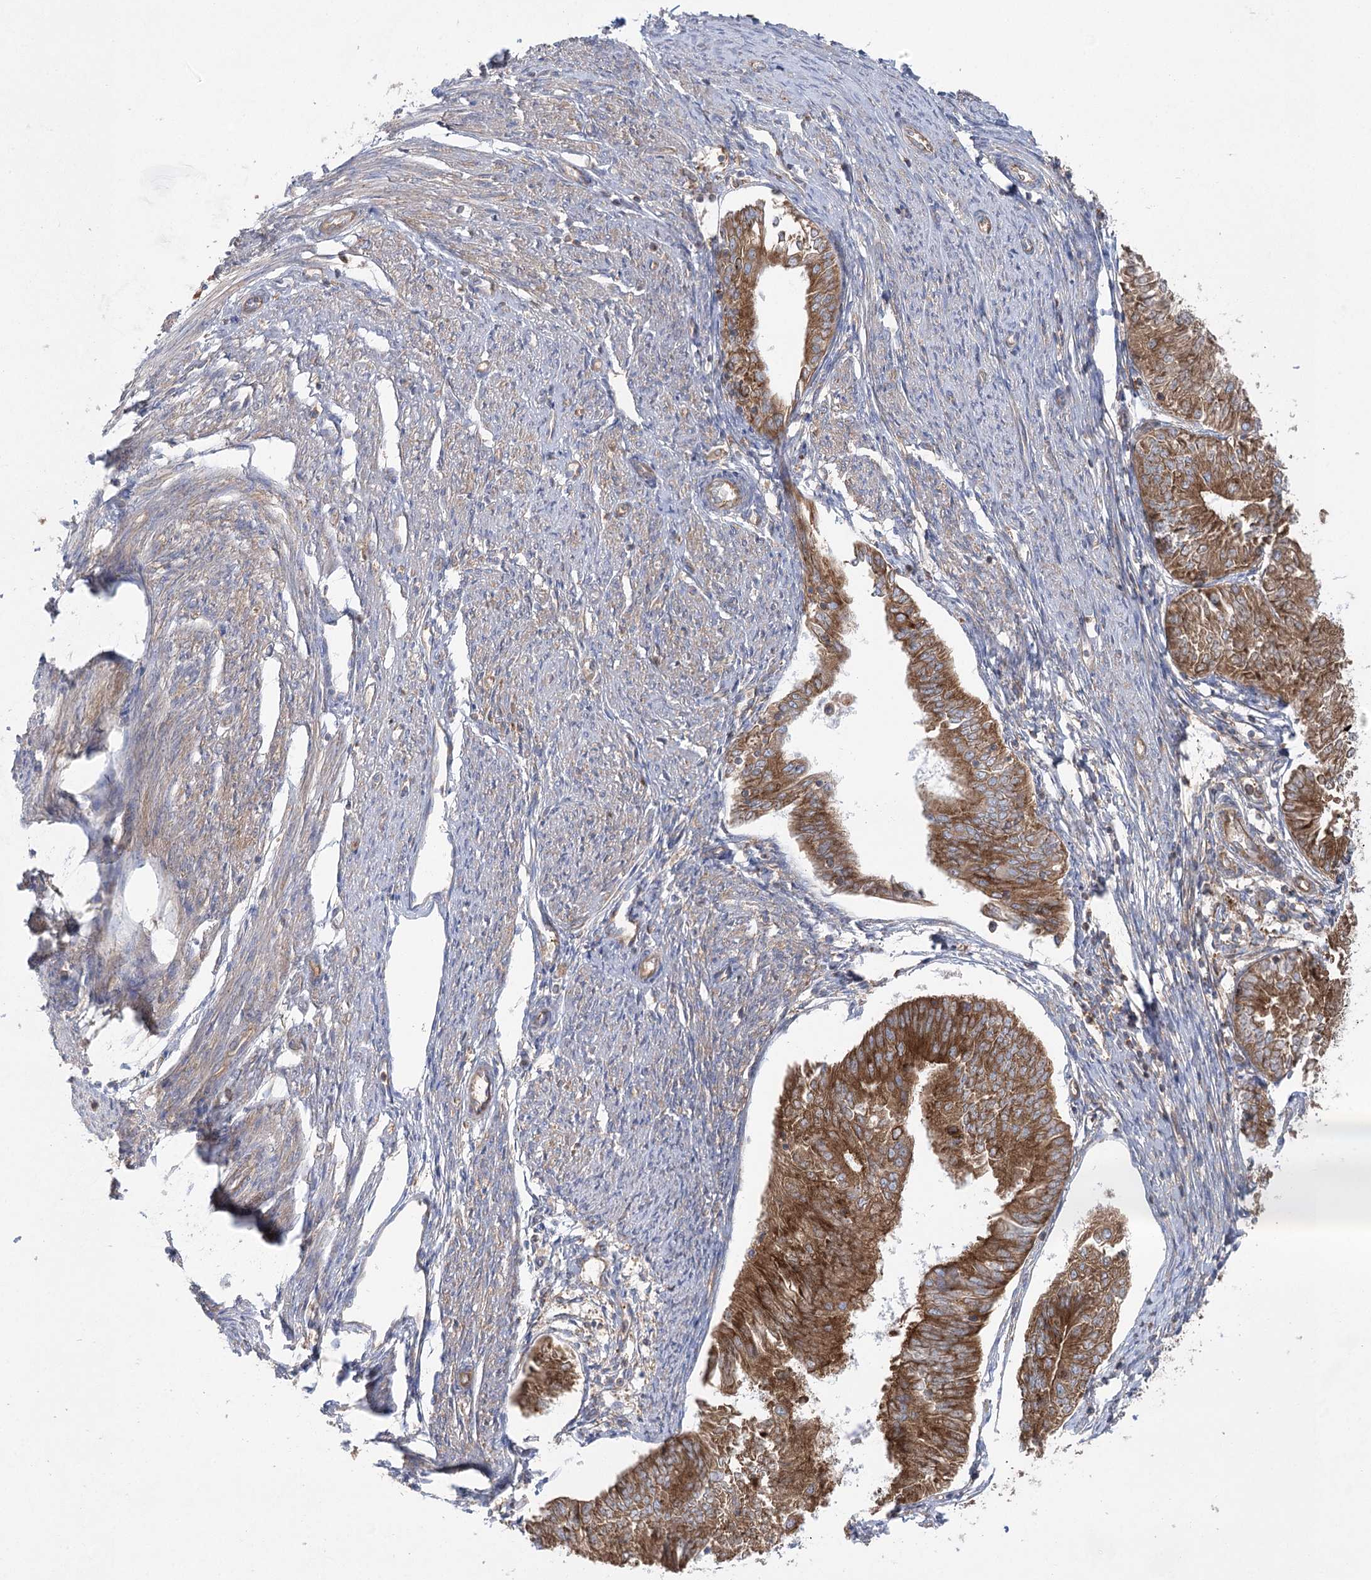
{"staining": {"intensity": "strong", "quantity": ">75%", "location": "cytoplasmic/membranous"}, "tissue": "endometrial cancer", "cell_type": "Tumor cells", "image_type": "cancer", "snomed": [{"axis": "morphology", "description": "Adenocarcinoma, NOS"}, {"axis": "topography", "description": "Endometrium"}], "caption": "Strong cytoplasmic/membranous positivity is seen in approximately >75% of tumor cells in endometrial cancer (adenocarcinoma). The protein of interest is shown in brown color, while the nuclei are stained blue.", "gene": "EIF3A", "patient": {"sex": "female", "age": 58}}